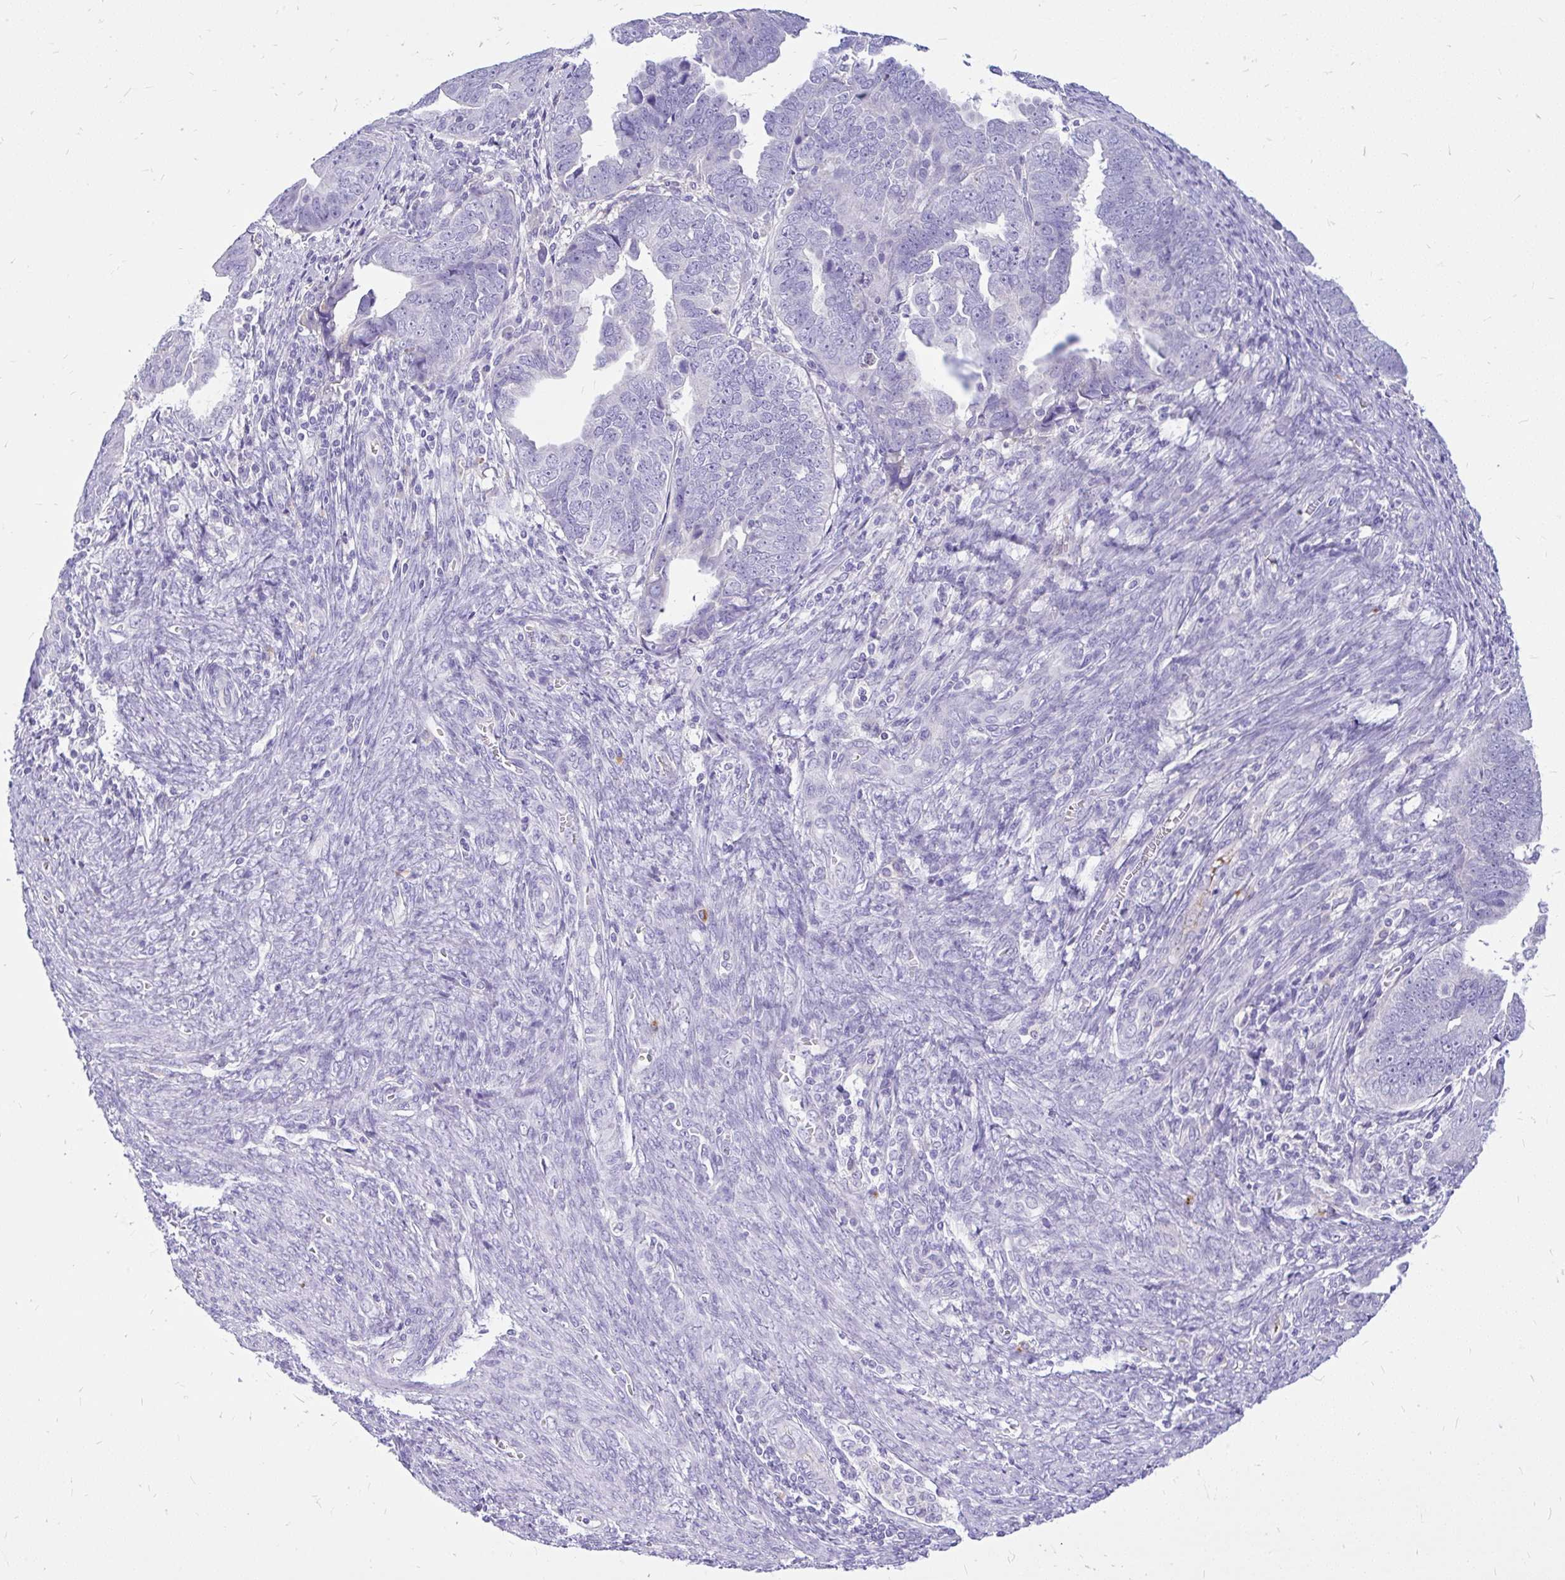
{"staining": {"intensity": "negative", "quantity": "none", "location": "none"}, "tissue": "endometrial cancer", "cell_type": "Tumor cells", "image_type": "cancer", "snomed": [{"axis": "morphology", "description": "Adenocarcinoma, NOS"}, {"axis": "topography", "description": "Endometrium"}], "caption": "DAB immunohistochemical staining of endometrial cancer demonstrates no significant positivity in tumor cells.", "gene": "MAP1LC3A", "patient": {"sex": "female", "age": 75}}